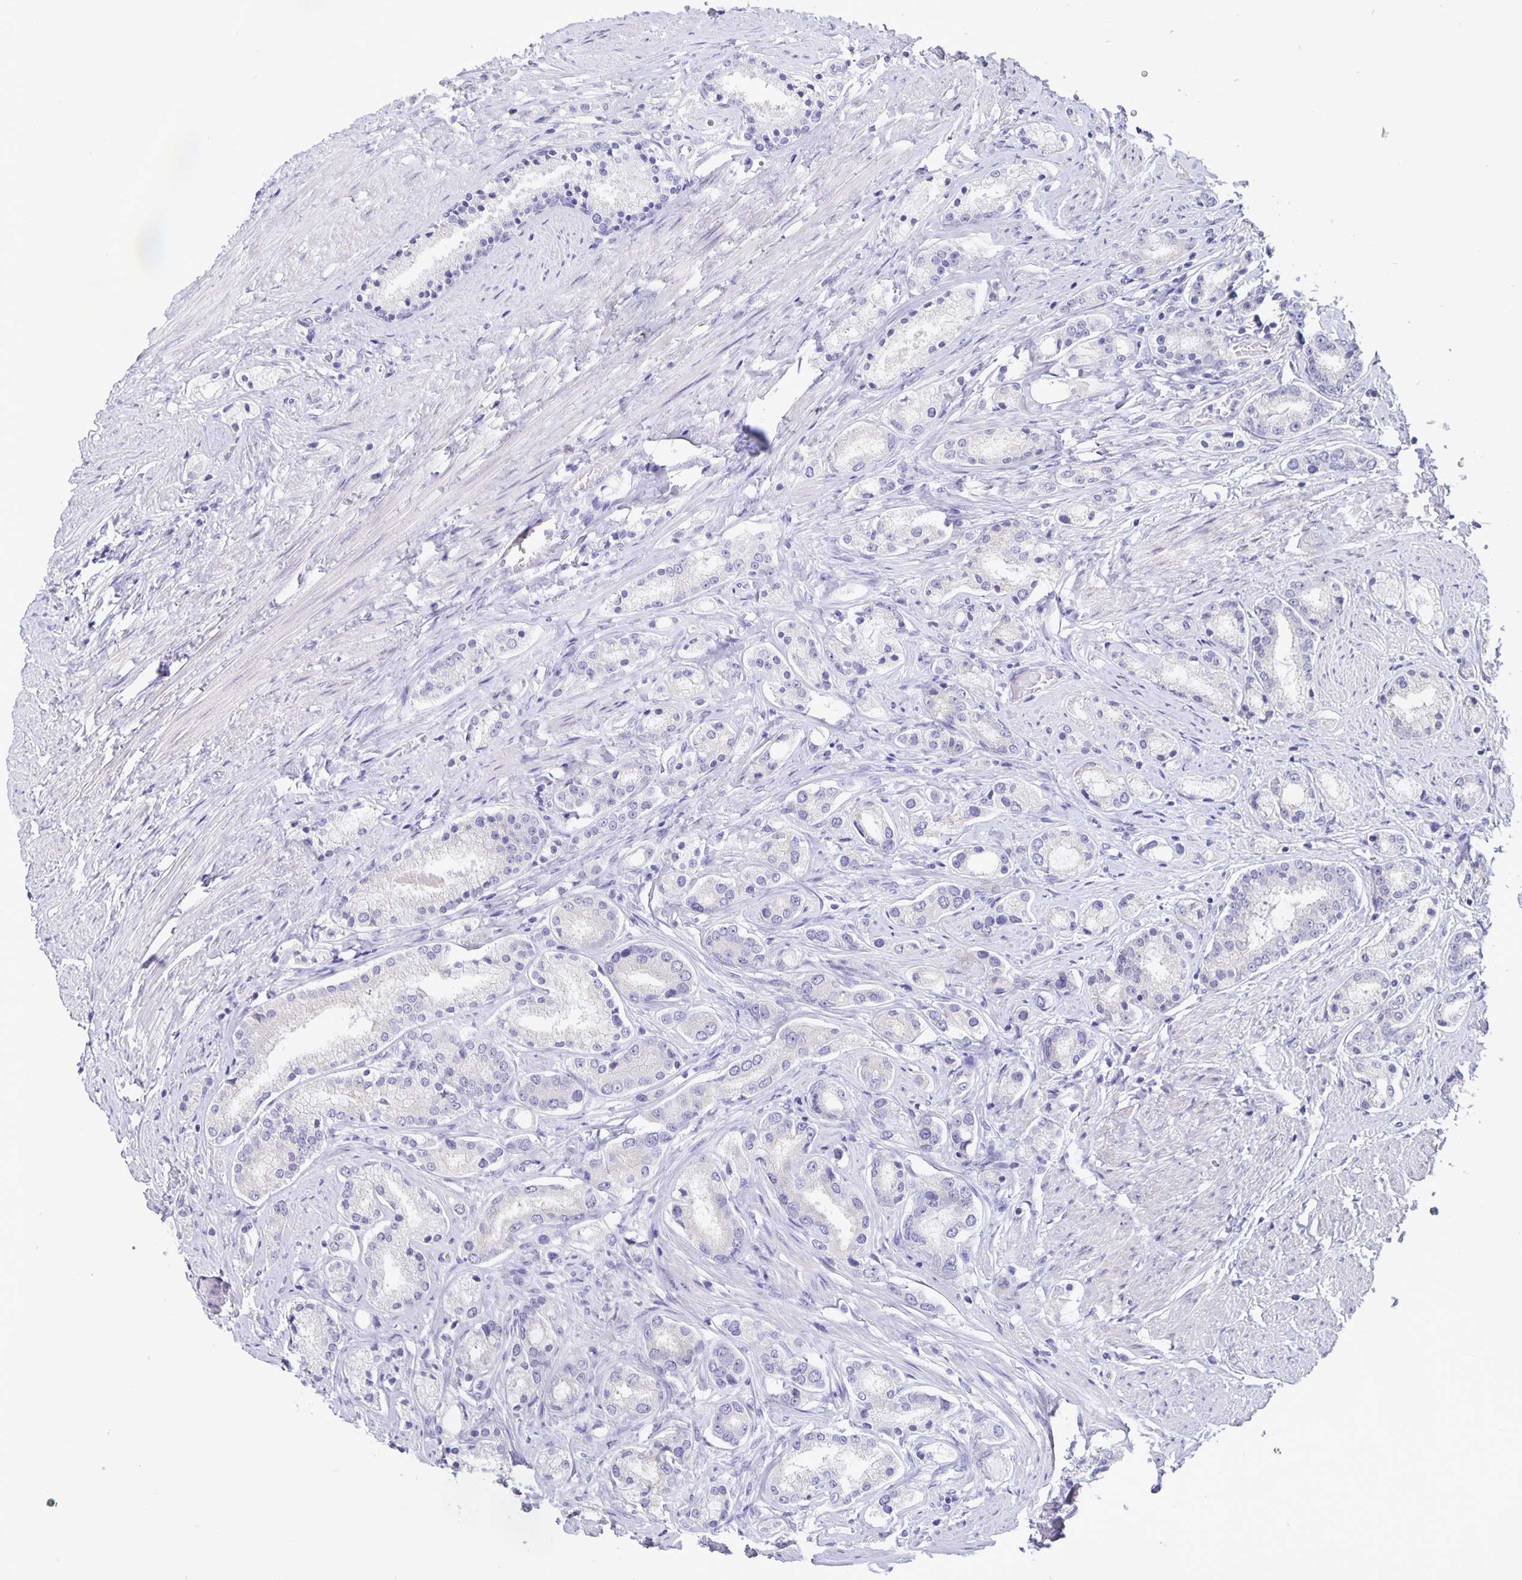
{"staining": {"intensity": "negative", "quantity": "none", "location": "none"}, "tissue": "prostate cancer", "cell_type": "Tumor cells", "image_type": "cancer", "snomed": [{"axis": "morphology", "description": "Adenocarcinoma, High grade"}, {"axis": "topography", "description": "Prostate"}], "caption": "Micrograph shows no significant protein staining in tumor cells of adenocarcinoma (high-grade) (prostate).", "gene": "ERMN", "patient": {"sex": "male", "age": 63}}